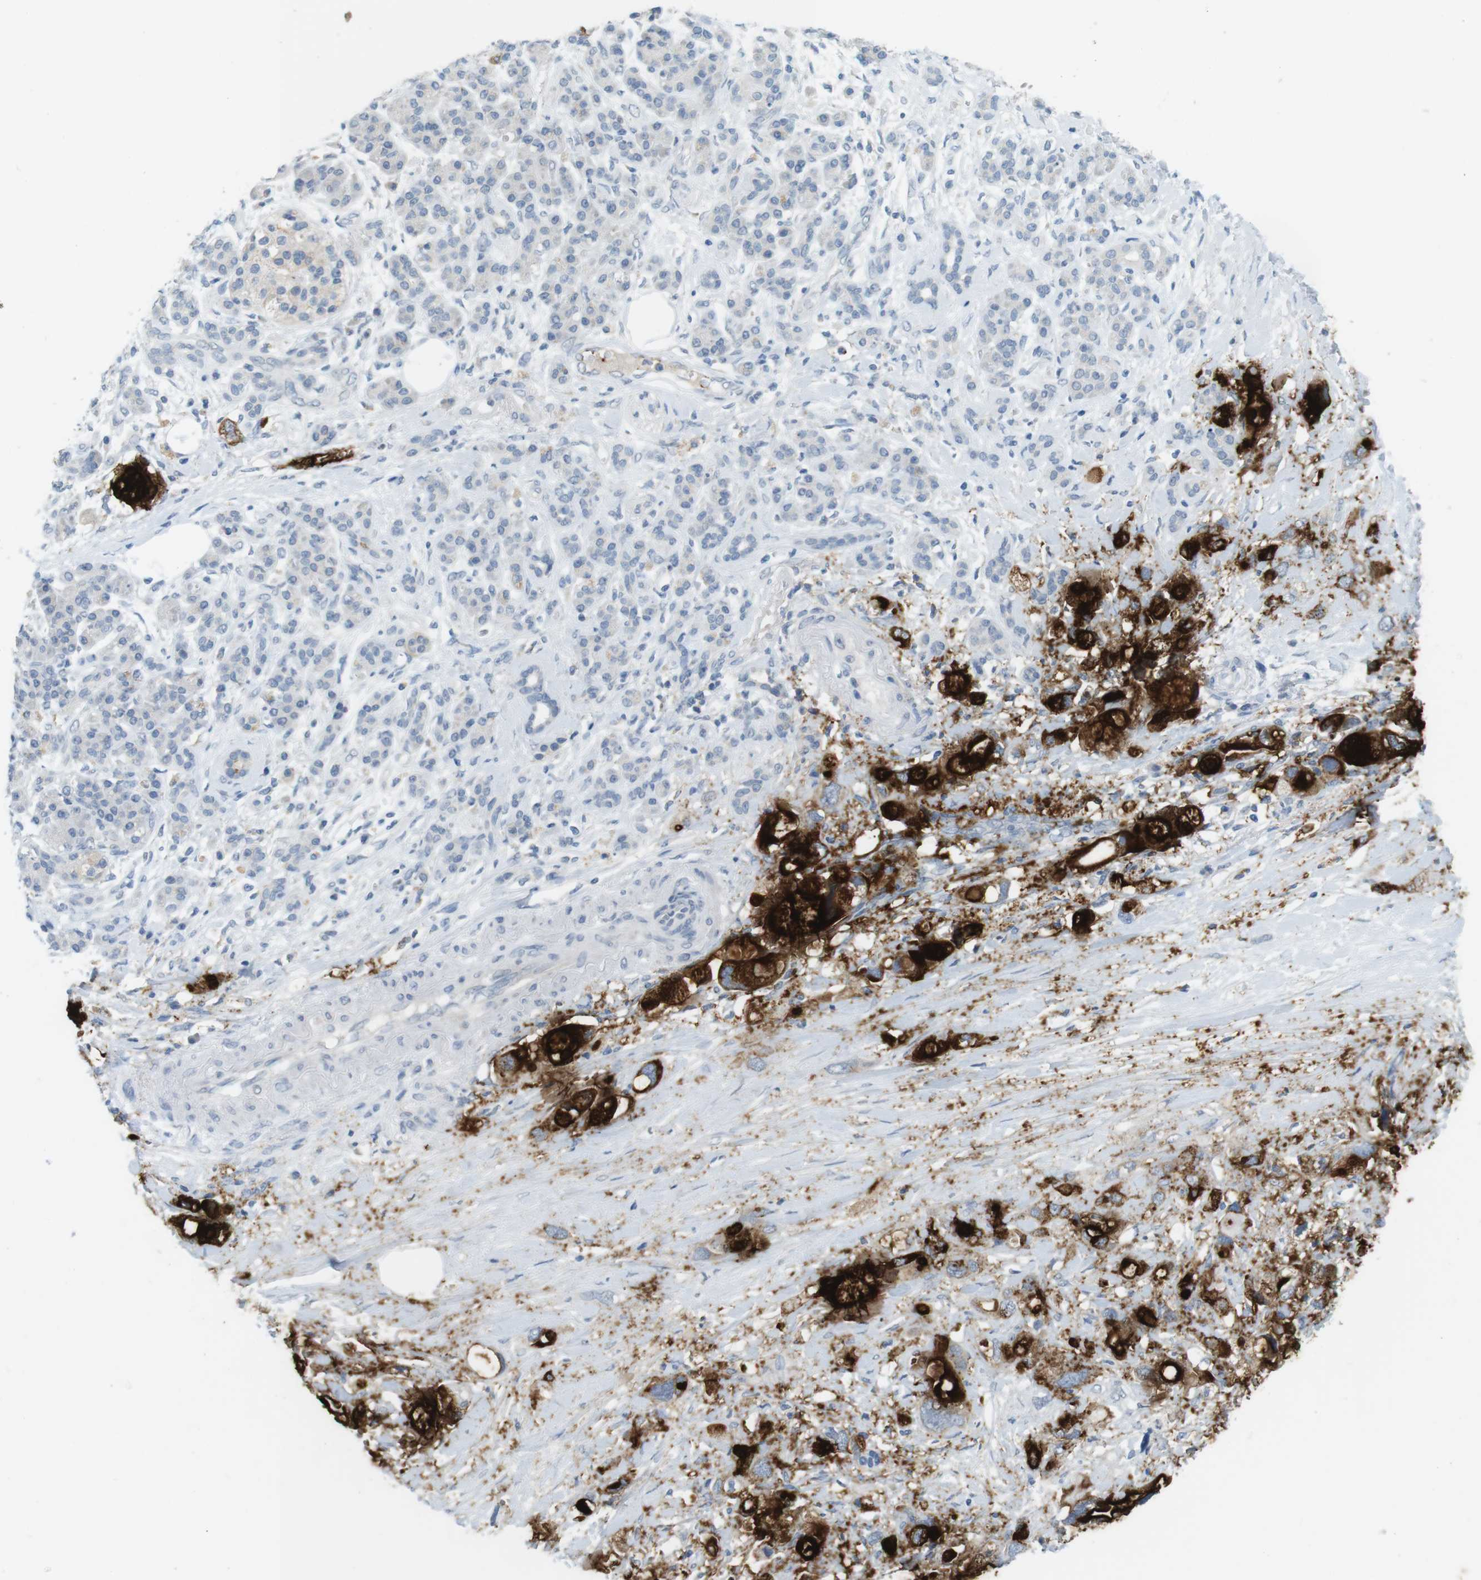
{"staining": {"intensity": "strong", "quantity": "<25%", "location": "cytoplasmic/membranous"}, "tissue": "pancreatic cancer", "cell_type": "Tumor cells", "image_type": "cancer", "snomed": [{"axis": "morphology", "description": "Adenocarcinoma, NOS"}, {"axis": "topography", "description": "Pancreas"}], "caption": "The photomicrograph displays immunohistochemical staining of pancreatic adenocarcinoma. There is strong cytoplasmic/membranous expression is present in about <25% of tumor cells.", "gene": "MUC5B", "patient": {"sex": "female", "age": 56}}